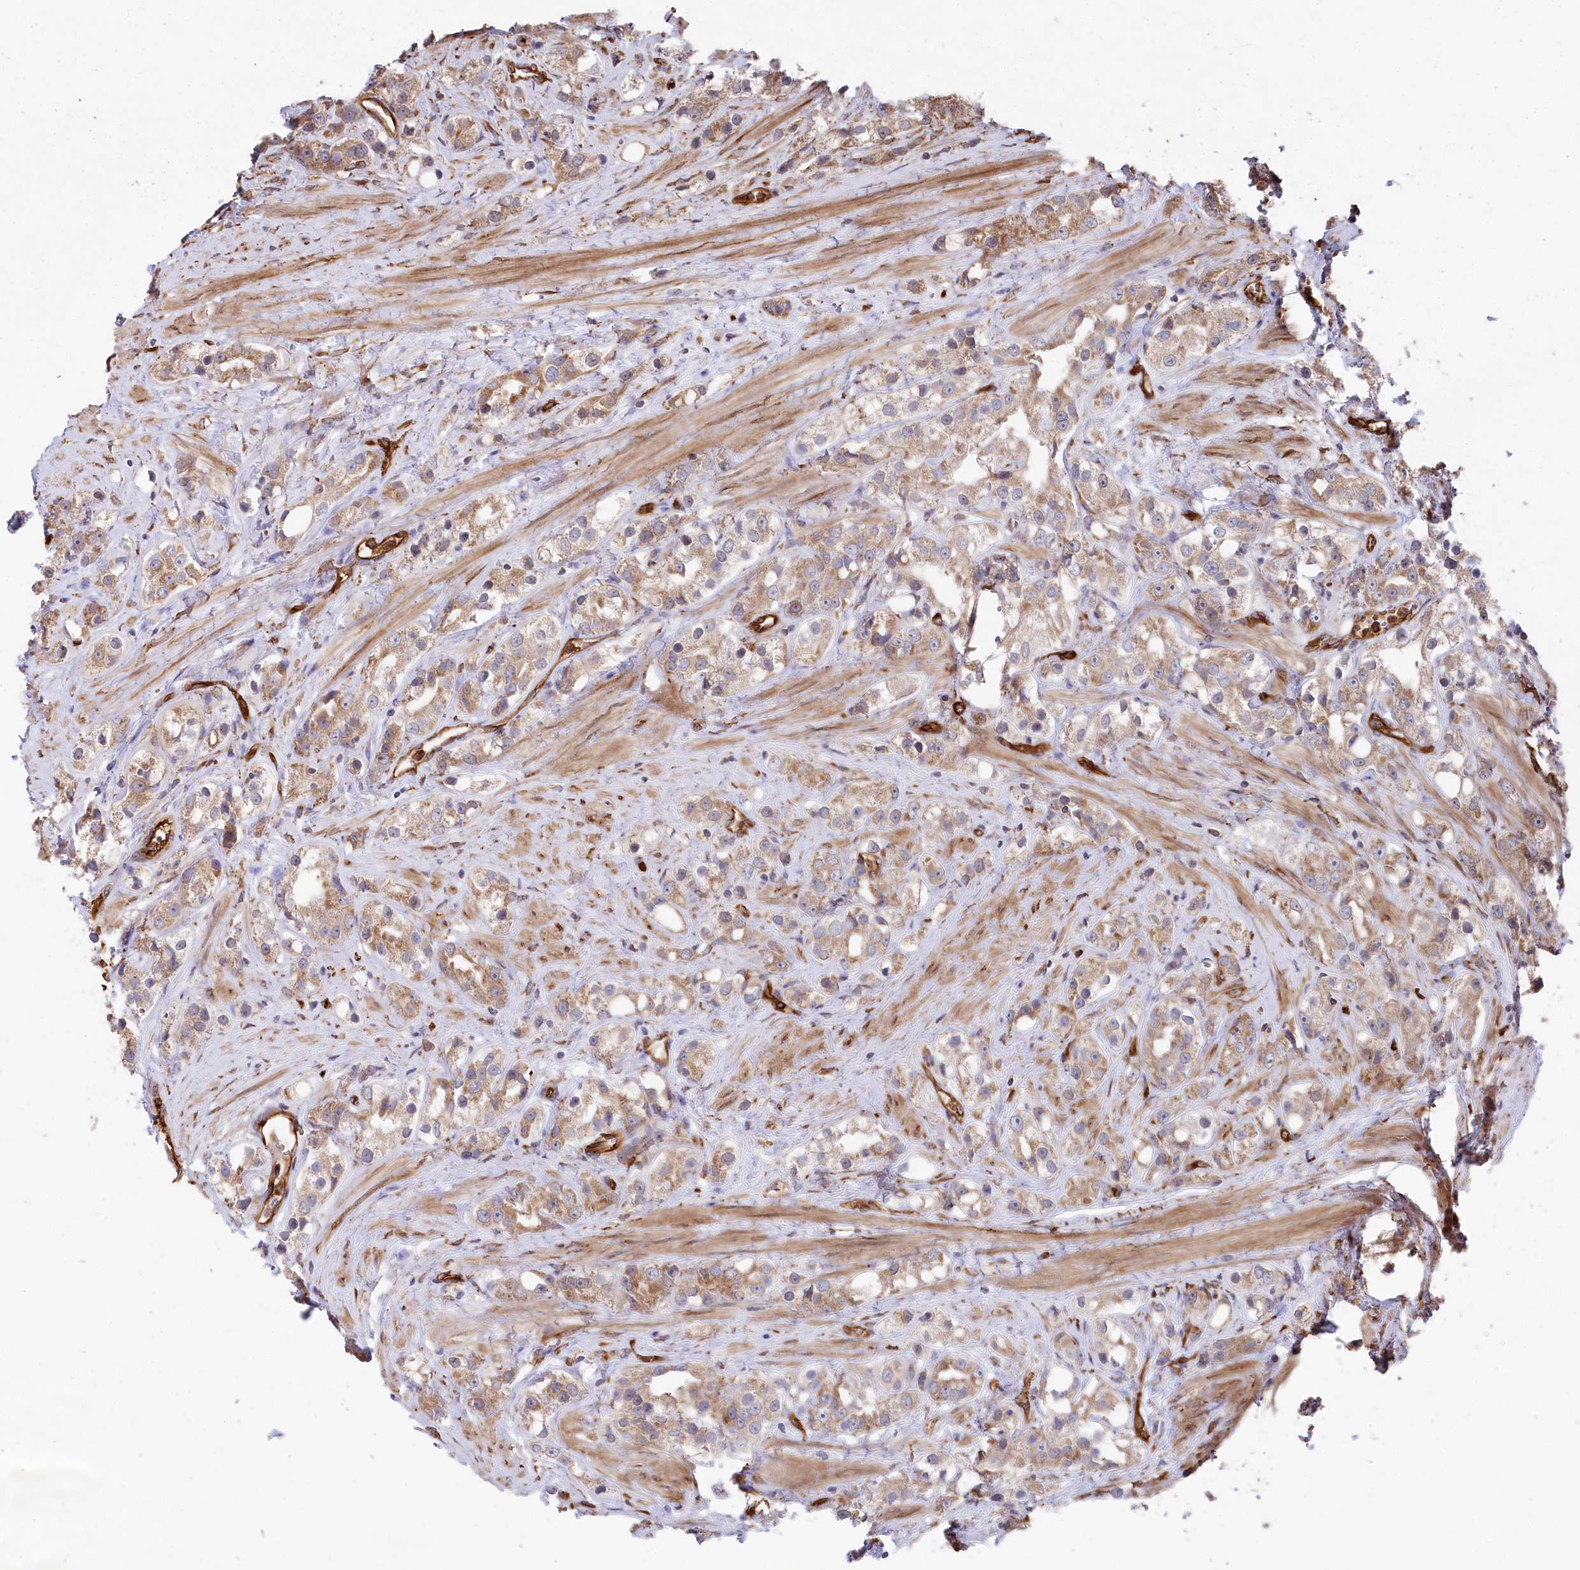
{"staining": {"intensity": "weak", "quantity": ">75%", "location": "cytoplasmic/membranous"}, "tissue": "prostate cancer", "cell_type": "Tumor cells", "image_type": "cancer", "snomed": [{"axis": "morphology", "description": "Adenocarcinoma, NOS"}, {"axis": "topography", "description": "Prostate"}], "caption": "This photomicrograph displays prostate adenocarcinoma stained with immunohistochemistry to label a protein in brown. The cytoplasmic/membranous of tumor cells show weak positivity for the protein. Nuclei are counter-stained blue.", "gene": "MTPAP", "patient": {"sex": "male", "age": 79}}